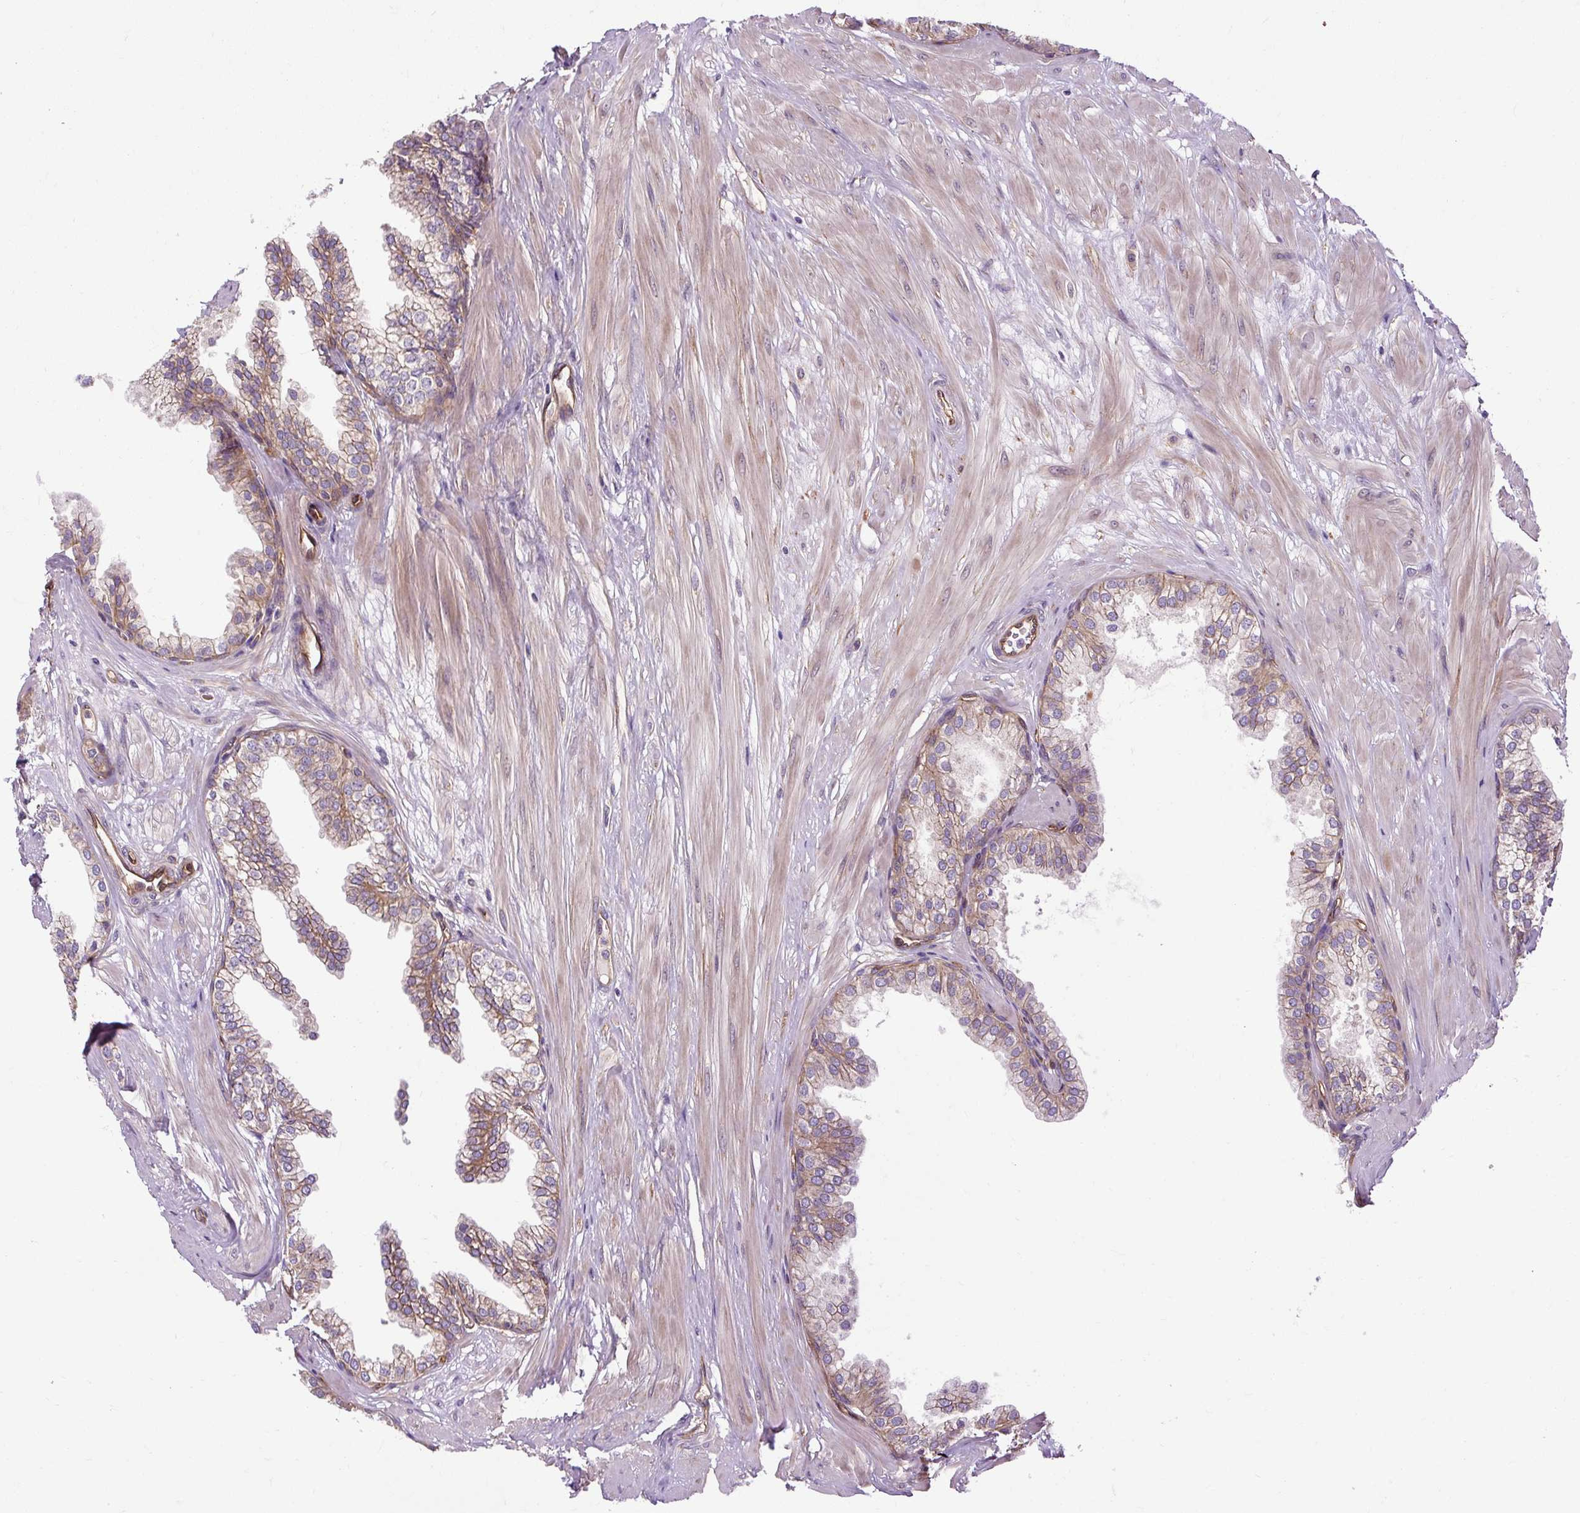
{"staining": {"intensity": "moderate", "quantity": ">75%", "location": "cytoplasmic/membranous"}, "tissue": "prostate", "cell_type": "Glandular cells", "image_type": "normal", "snomed": [{"axis": "morphology", "description": "Normal tissue, NOS"}, {"axis": "topography", "description": "Prostate"}, {"axis": "topography", "description": "Peripheral nerve tissue"}], "caption": "High-magnification brightfield microscopy of unremarkable prostate stained with DAB (brown) and counterstained with hematoxylin (blue). glandular cells exhibit moderate cytoplasmic/membranous staining is present in approximately>75% of cells.", "gene": "CCDC93", "patient": {"sex": "male", "age": 55}}